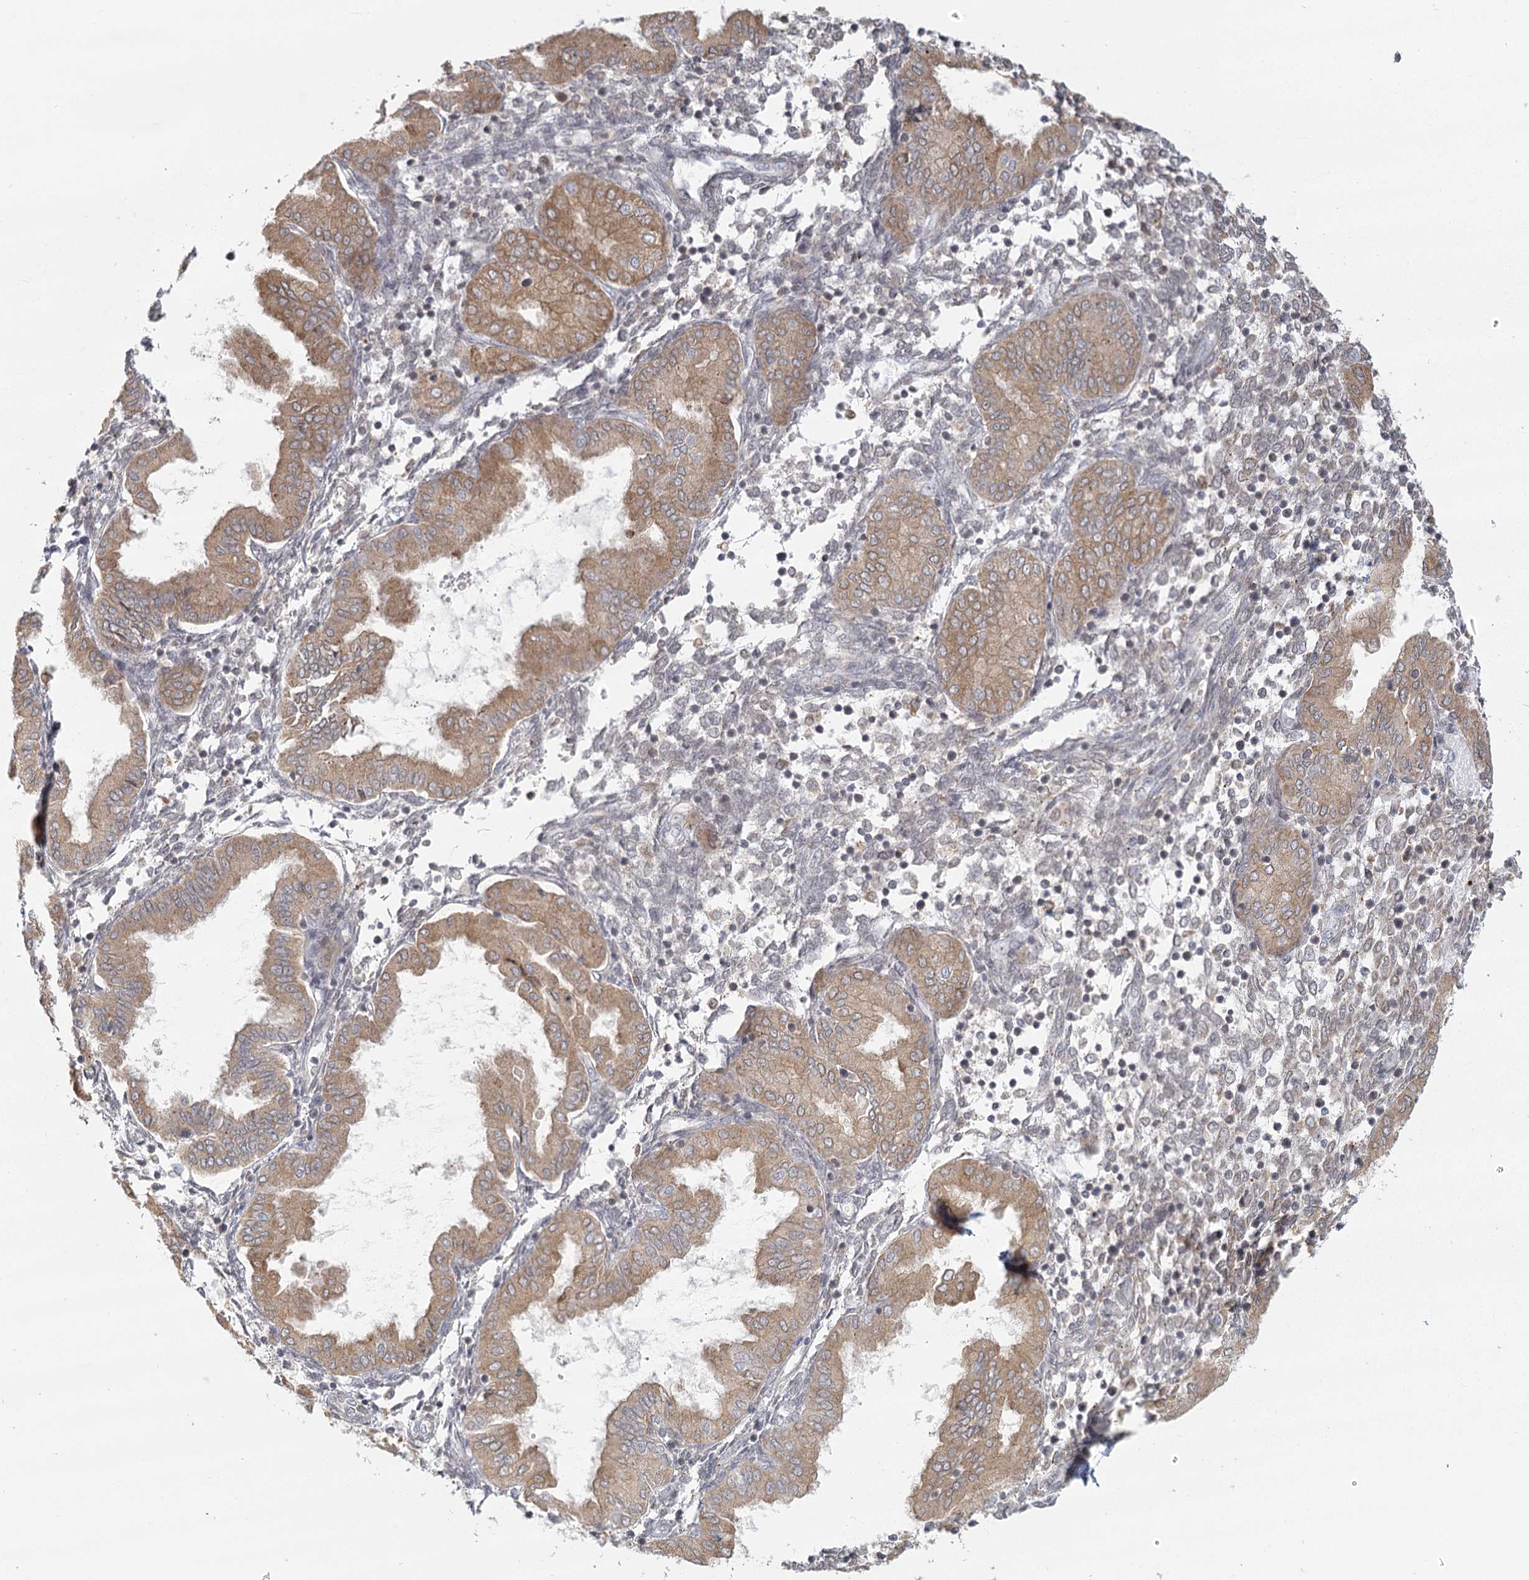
{"staining": {"intensity": "negative", "quantity": "none", "location": "none"}, "tissue": "endometrium", "cell_type": "Cells in endometrial stroma", "image_type": "normal", "snomed": [{"axis": "morphology", "description": "Normal tissue, NOS"}, {"axis": "topography", "description": "Endometrium"}], "caption": "DAB immunohistochemical staining of benign human endometrium shows no significant staining in cells in endometrial stroma. (DAB IHC visualized using brightfield microscopy, high magnification).", "gene": "LACTB", "patient": {"sex": "female", "age": 53}}